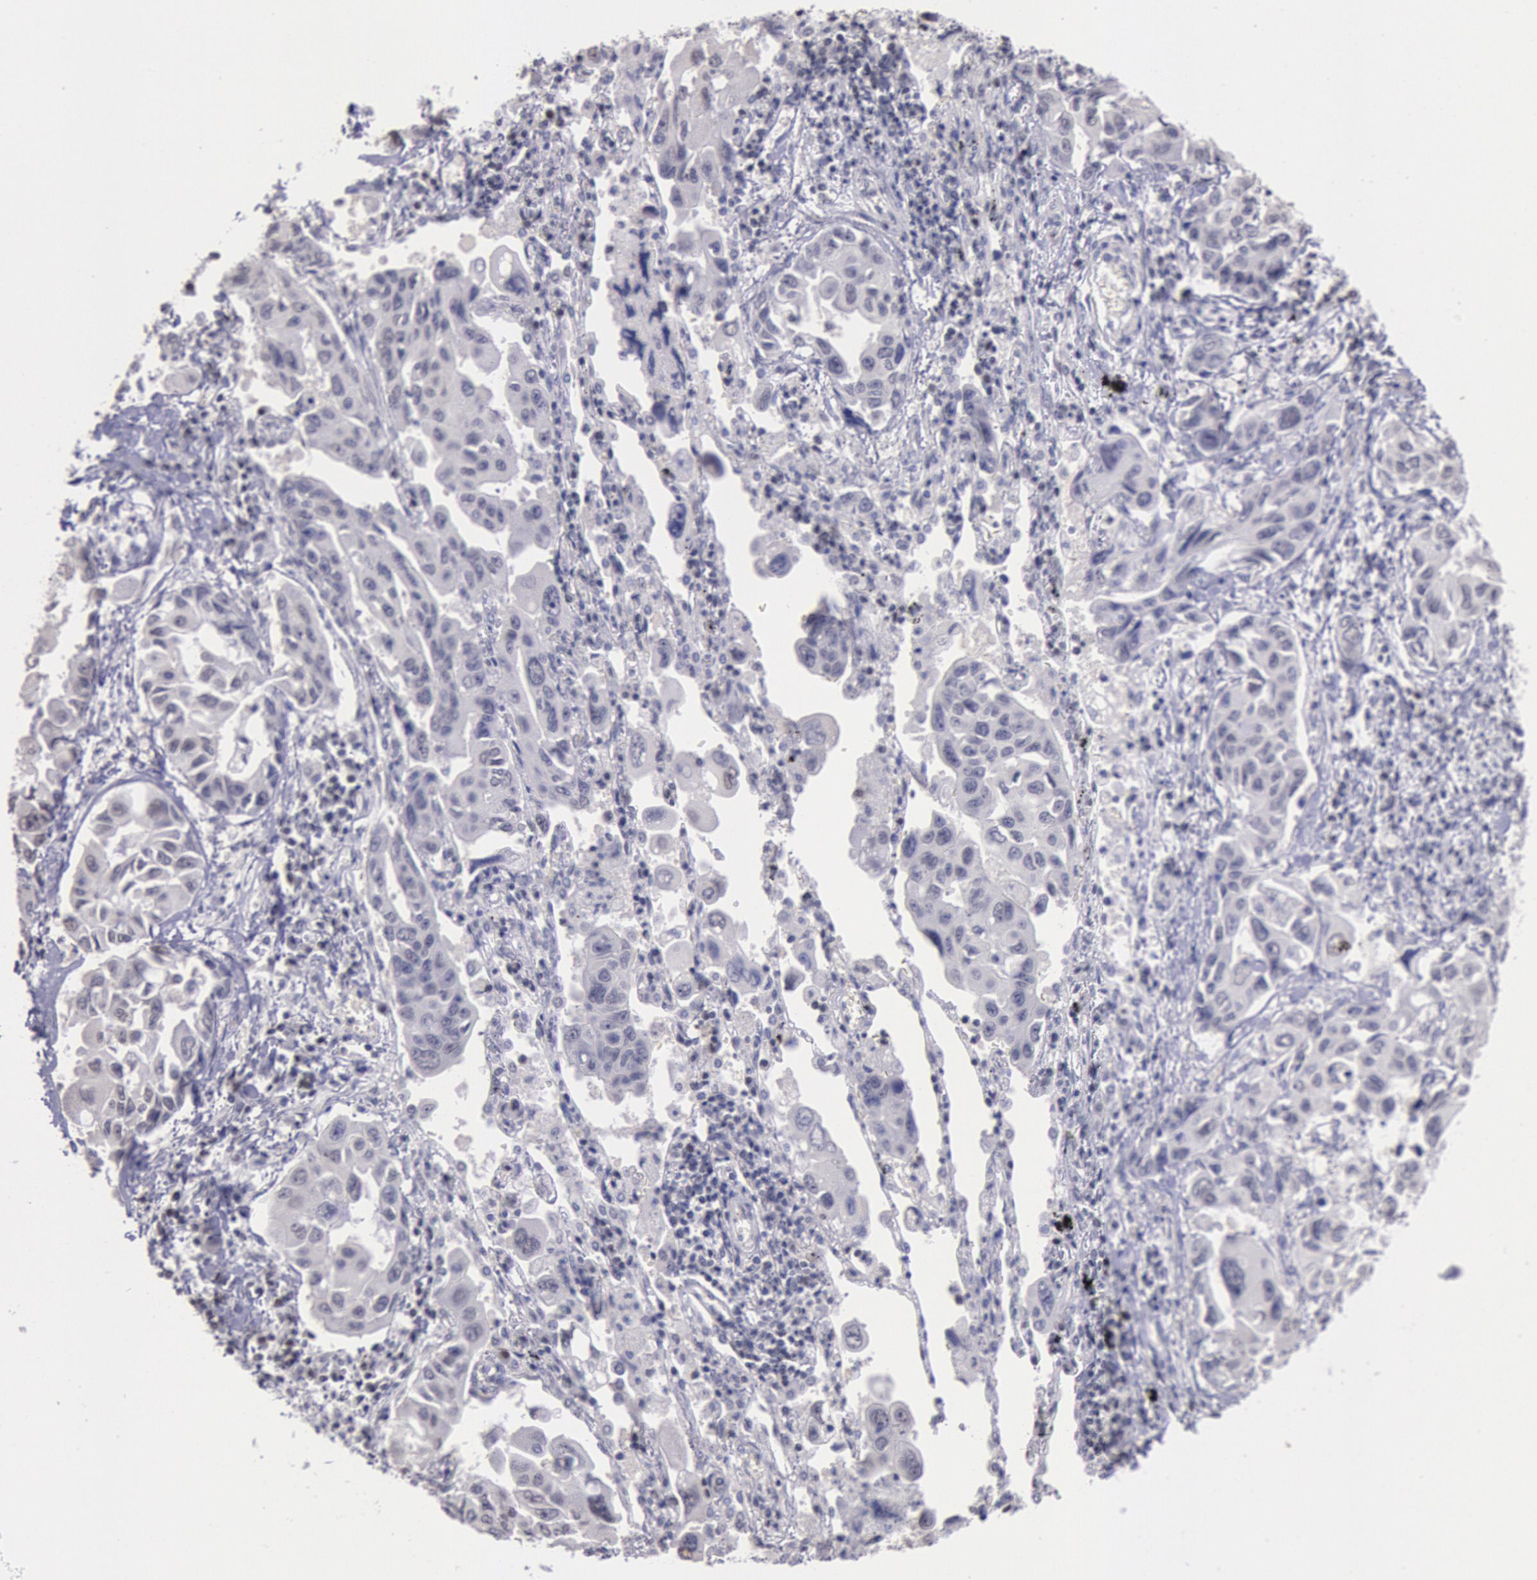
{"staining": {"intensity": "negative", "quantity": "none", "location": "none"}, "tissue": "lung cancer", "cell_type": "Tumor cells", "image_type": "cancer", "snomed": [{"axis": "morphology", "description": "Adenocarcinoma, NOS"}, {"axis": "topography", "description": "Lung"}], "caption": "This micrograph is of lung cancer stained with immunohistochemistry to label a protein in brown with the nuclei are counter-stained blue. There is no expression in tumor cells.", "gene": "MYH7", "patient": {"sex": "male", "age": 64}}